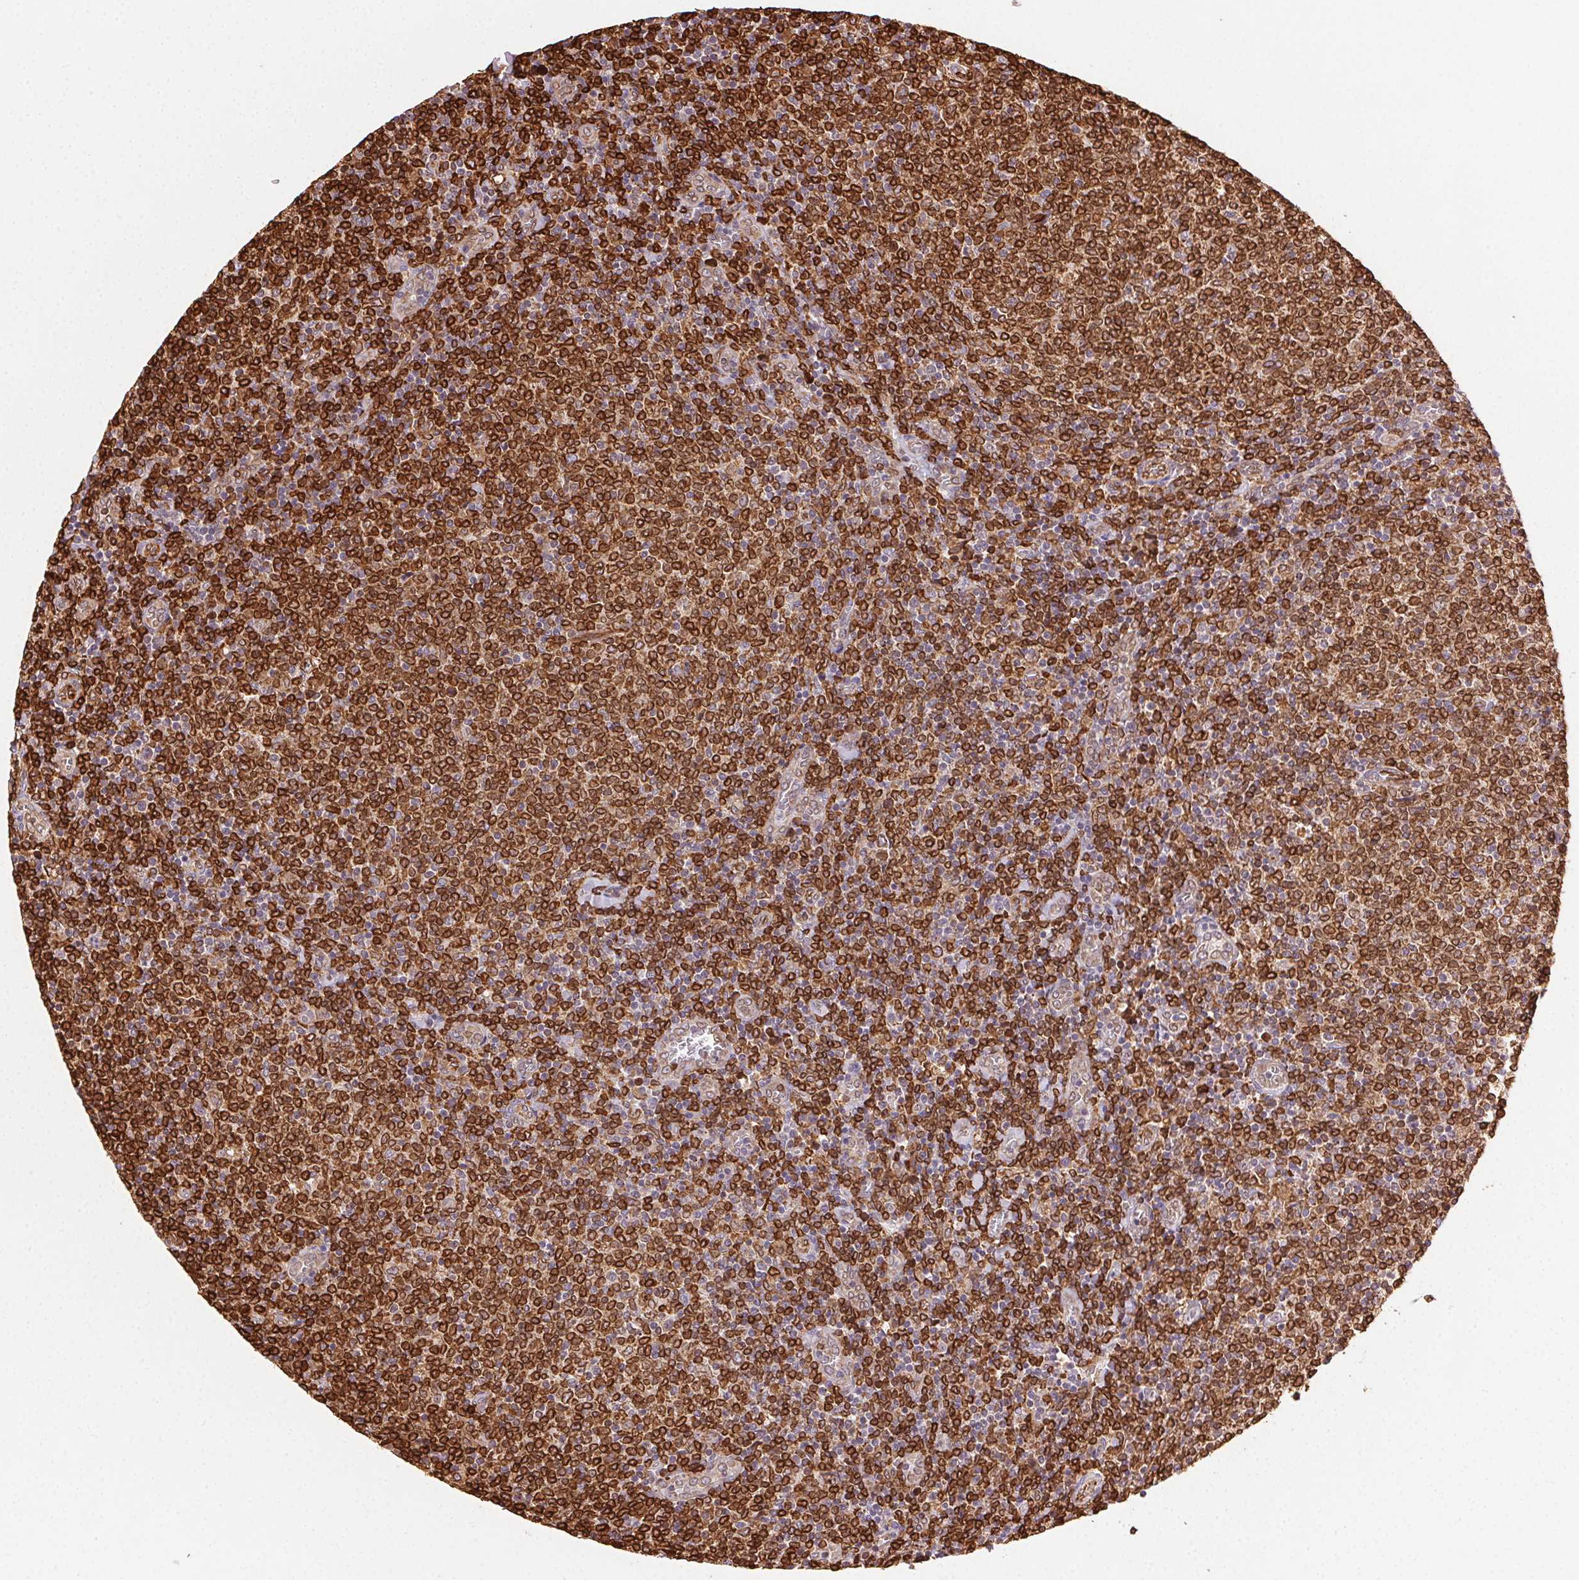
{"staining": {"intensity": "strong", "quantity": ">75%", "location": "cytoplasmic/membranous"}, "tissue": "lymphoma", "cell_type": "Tumor cells", "image_type": "cancer", "snomed": [{"axis": "morphology", "description": "Malignant lymphoma, non-Hodgkin's type, Low grade"}, {"axis": "topography", "description": "Lymph node"}], "caption": "Protein staining shows strong cytoplasmic/membranous expression in about >75% of tumor cells in lymphoma. Immunohistochemistry (ihc) stains the protein of interest in brown and the nuclei are stained blue.", "gene": "RNASET2", "patient": {"sex": "male", "age": 52}}